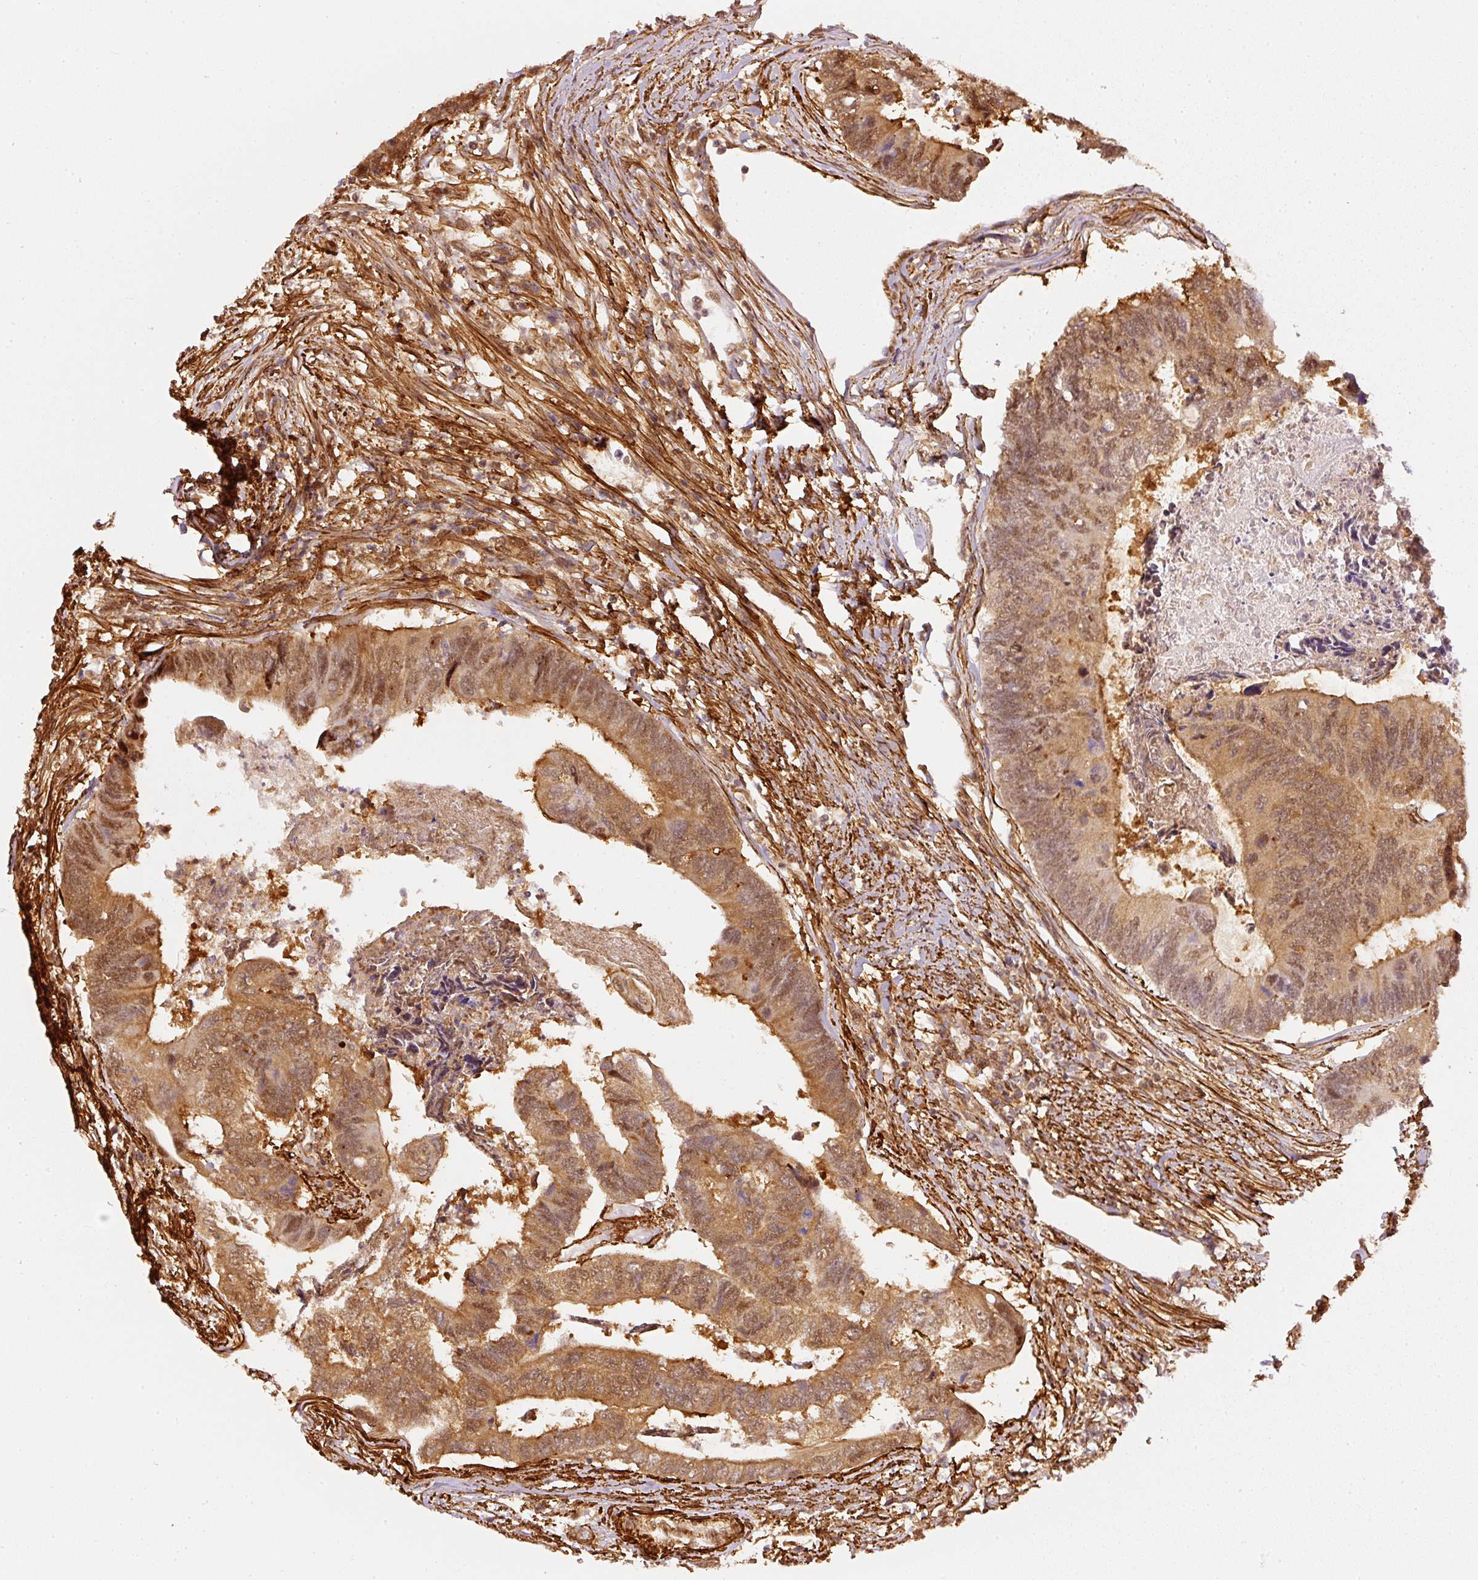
{"staining": {"intensity": "moderate", "quantity": ">75%", "location": "cytoplasmic/membranous,nuclear"}, "tissue": "colorectal cancer", "cell_type": "Tumor cells", "image_type": "cancer", "snomed": [{"axis": "morphology", "description": "Adenocarcinoma, NOS"}, {"axis": "topography", "description": "Colon"}], "caption": "An image of colorectal cancer (adenocarcinoma) stained for a protein reveals moderate cytoplasmic/membranous and nuclear brown staining in tumor cells. Nuclei are stained in blue.", "gene": "PSMD1", "patient": {"sex": "female", "age": 67}}